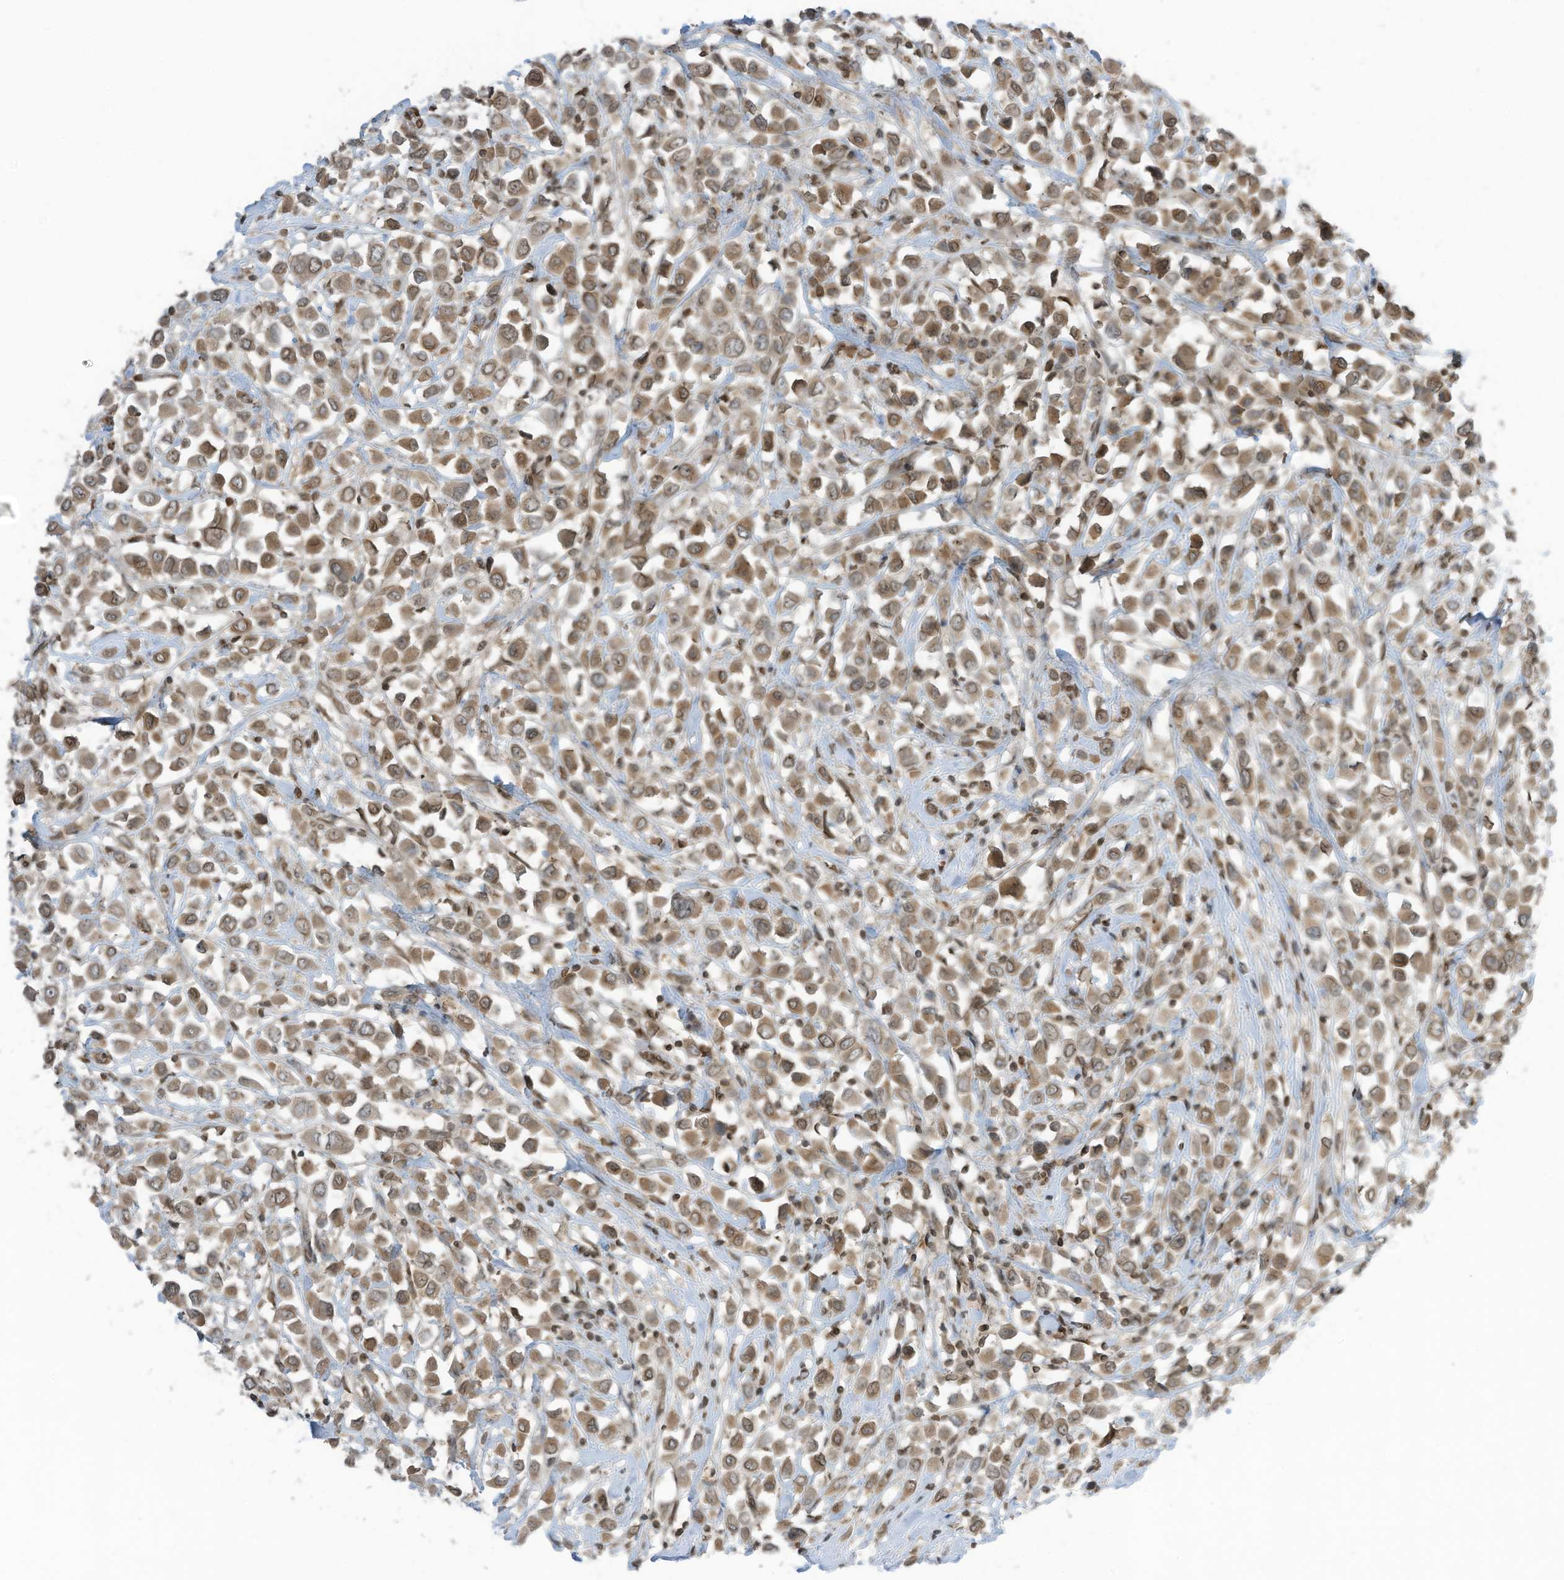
{"staining": {"intensity": "moderate", "quantity": ">75%", "location": "cytoplasmic/membranous,nuclear"}, "tissue": "breast cancer", "cell_type": "Tumor cells", "image_type": "cancer", "snomed": [{"axis": "morphology", "description": "Duct carcinoma"}, {"axis": "topography", "description": "Breast"}], "caption": "About >75% of tumor cells in human breast infiltrating ductal carcinoma demonstrate moderate cytoplasmic/membranous and nuclear protein staining as visualized by brown immunohistochemical staining.", "gene": "RABL3", "patient": {"sex": "female", "age": 61}}